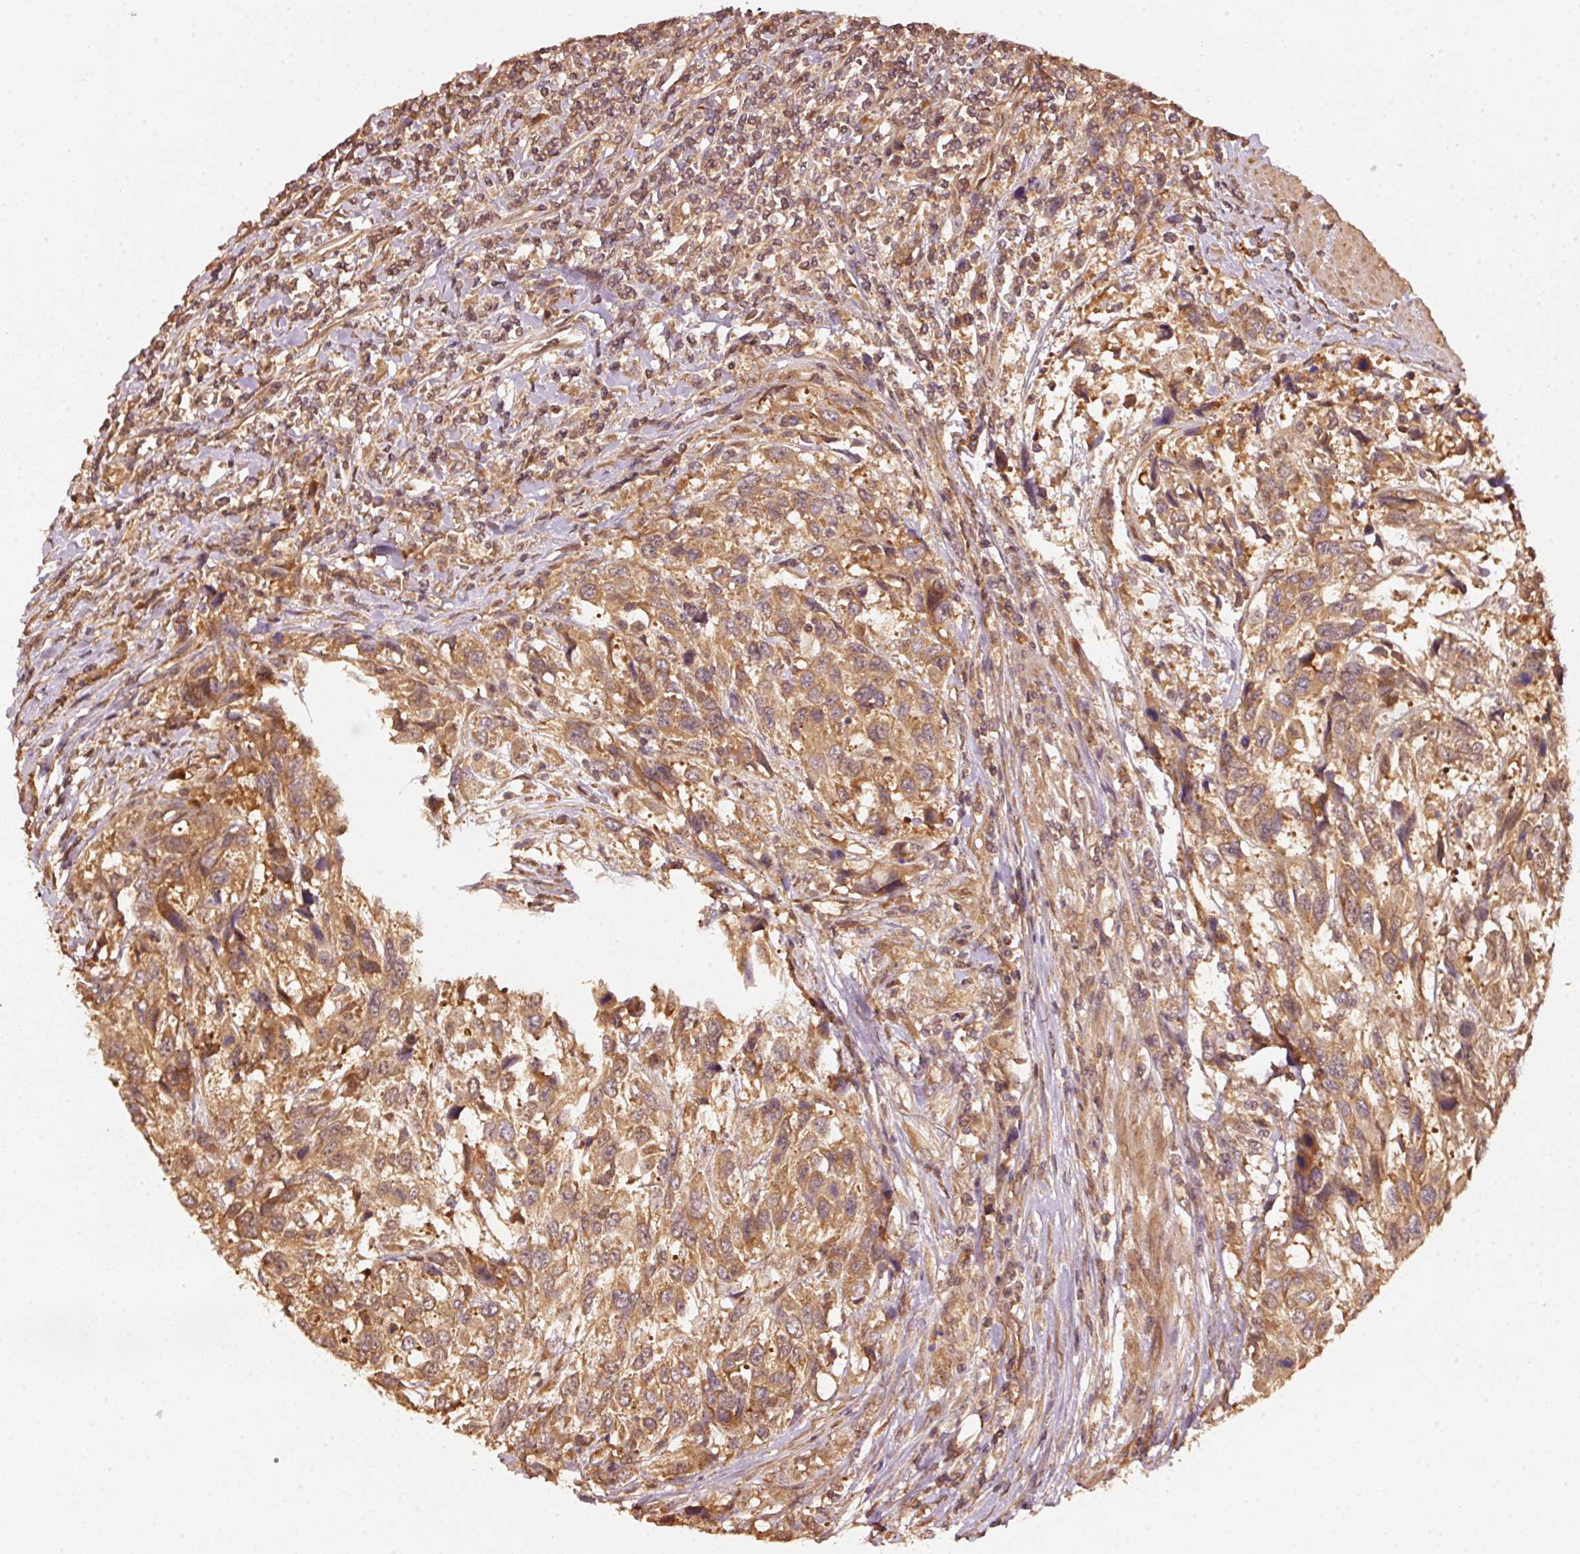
{"staining": {"intensity": "moderate", "quantity": ">75%", "location": "cytoplasmic/membranous"}, "tissue": "urothelial cancer", "cell_type": "Tumor cells", "image_type": "cancer", "snomed": [{"axis": "morphology", "description": "Urothelial carcinoma, High grade"}, {"axis": "topography", "description": "Urinary bladder"}], "caption": "Immunohistochemical staining of urothelial cancer displays medium levels of moderate cytoplasmic/membranous positivity in approximately >75% of tumor cells. Nuclei are stained in blue.", "gene": "STAU1", "patient": {"sex": "female", "age": 70}}